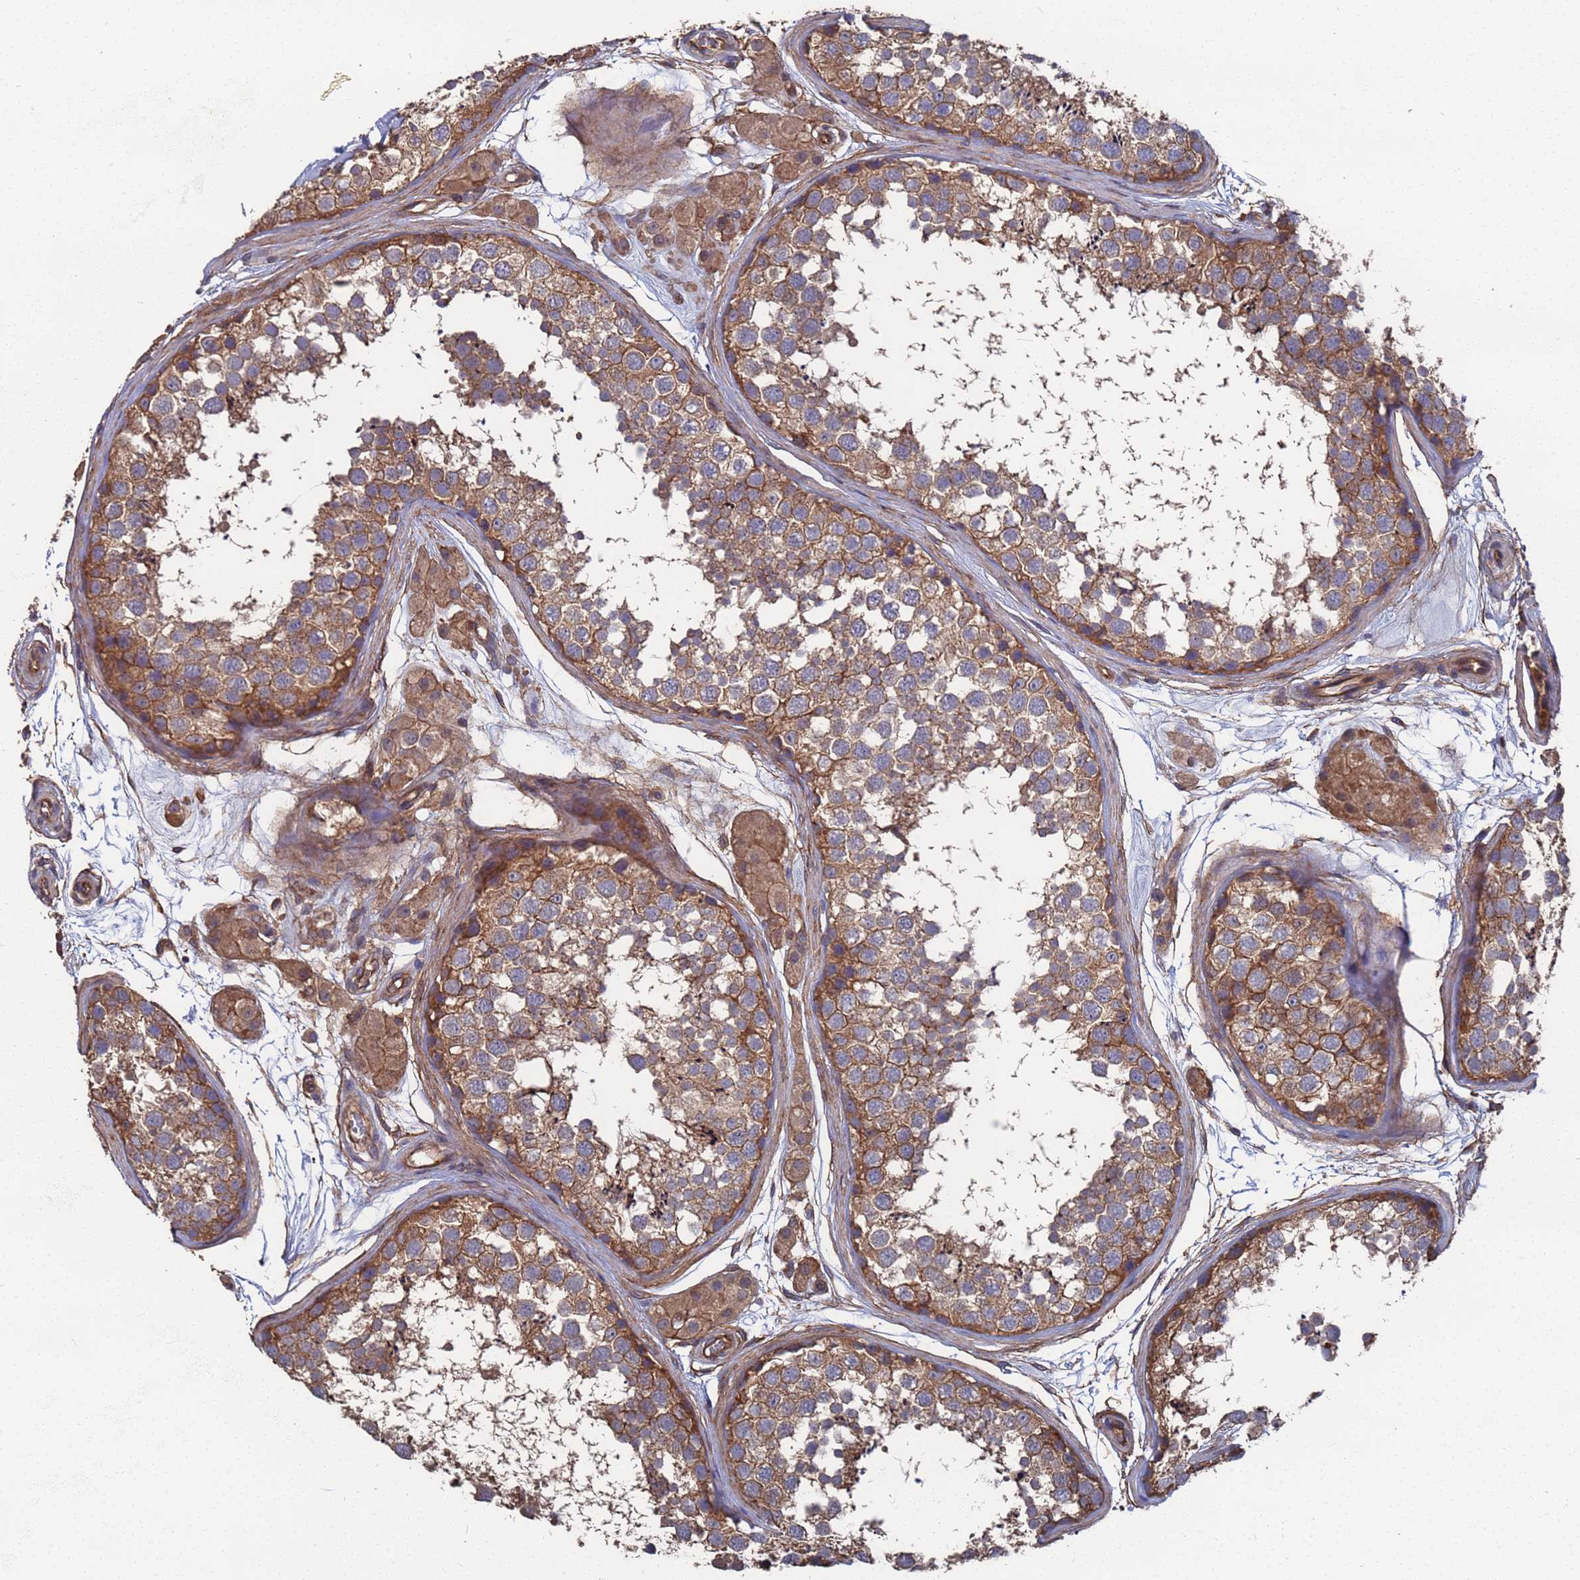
{"staining": {"intensity": "moderate", "quantity": ">75%", "location": "cytoplasmic/membranous"}, "tissue": "testis", "cell_type": "Cells in seminiferous ducts", "image_type": "normal", "snomed": [{"axis": "morphology", "description": "Normal tissue, NOS"}, {"axis": "topography", "description": "Testis"}], "caption": "IHC of benign testis exhibits medium levels of moderate cytoplasmic/membranous positivity in approximately >75% of cells in seminiferous ducts.", "gene": "NDUFAF6", "patient": {"sex": "male", "age": 56}}